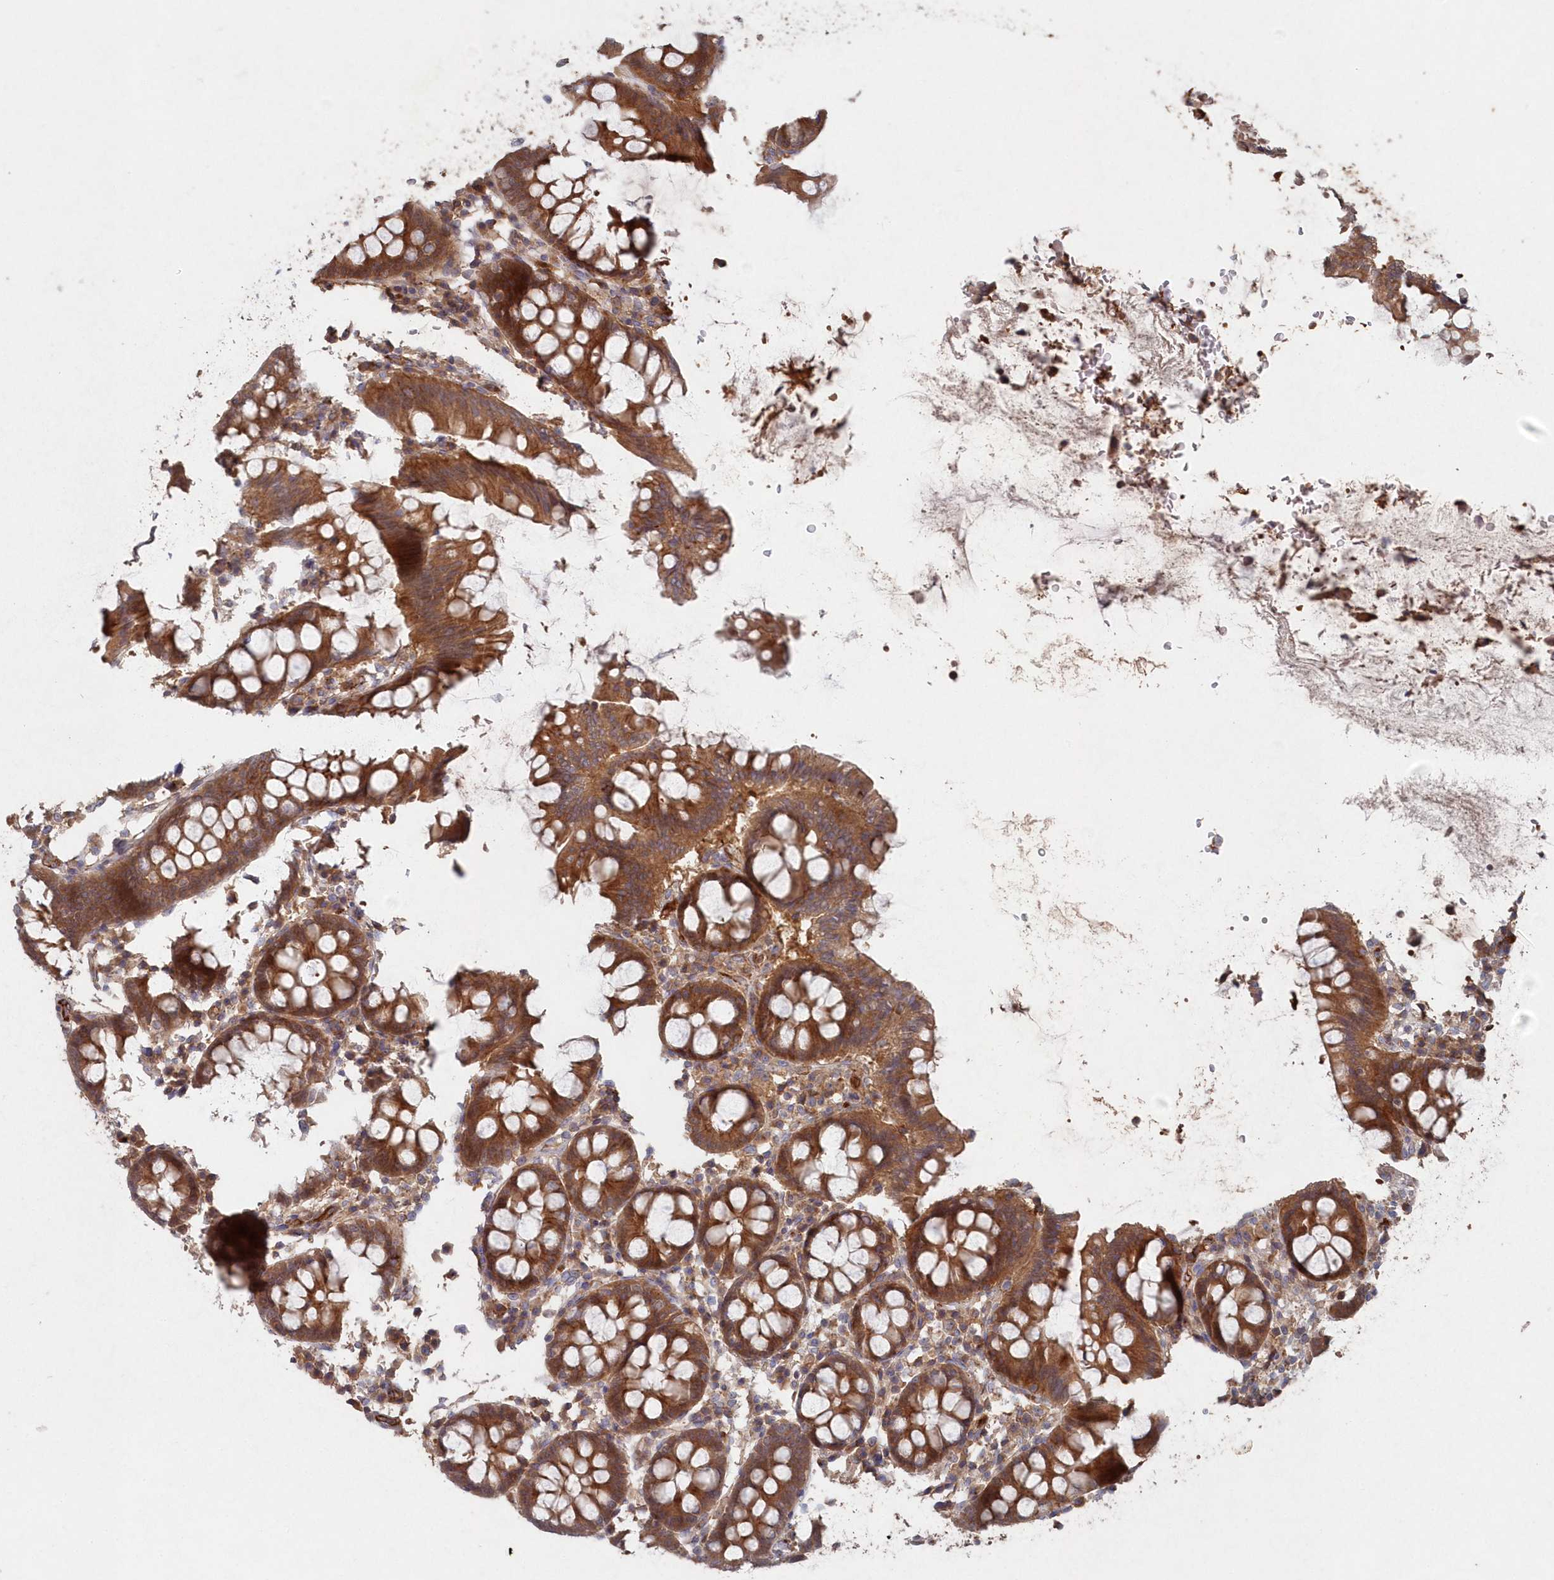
{"staining": {"intensity": "moderate", "quantity": ">75%", "location": "cytoplasmic/membranous"}, "tissue": "colon", "cell_type": "Endothelial cells", "image_type": "normal", "snomed": [{"axis": "morphology", "description": "Normal tissue, NOS"}, {"axis": "topography", "description": "Colon"}], "caption": "Endothelial cells show moderate cytoplasmic/membranous expression in approximately >75% of cells in unremarkable colon.", "gene": "ABHD14B", "patient": {"sex": "female", "age": 79}}